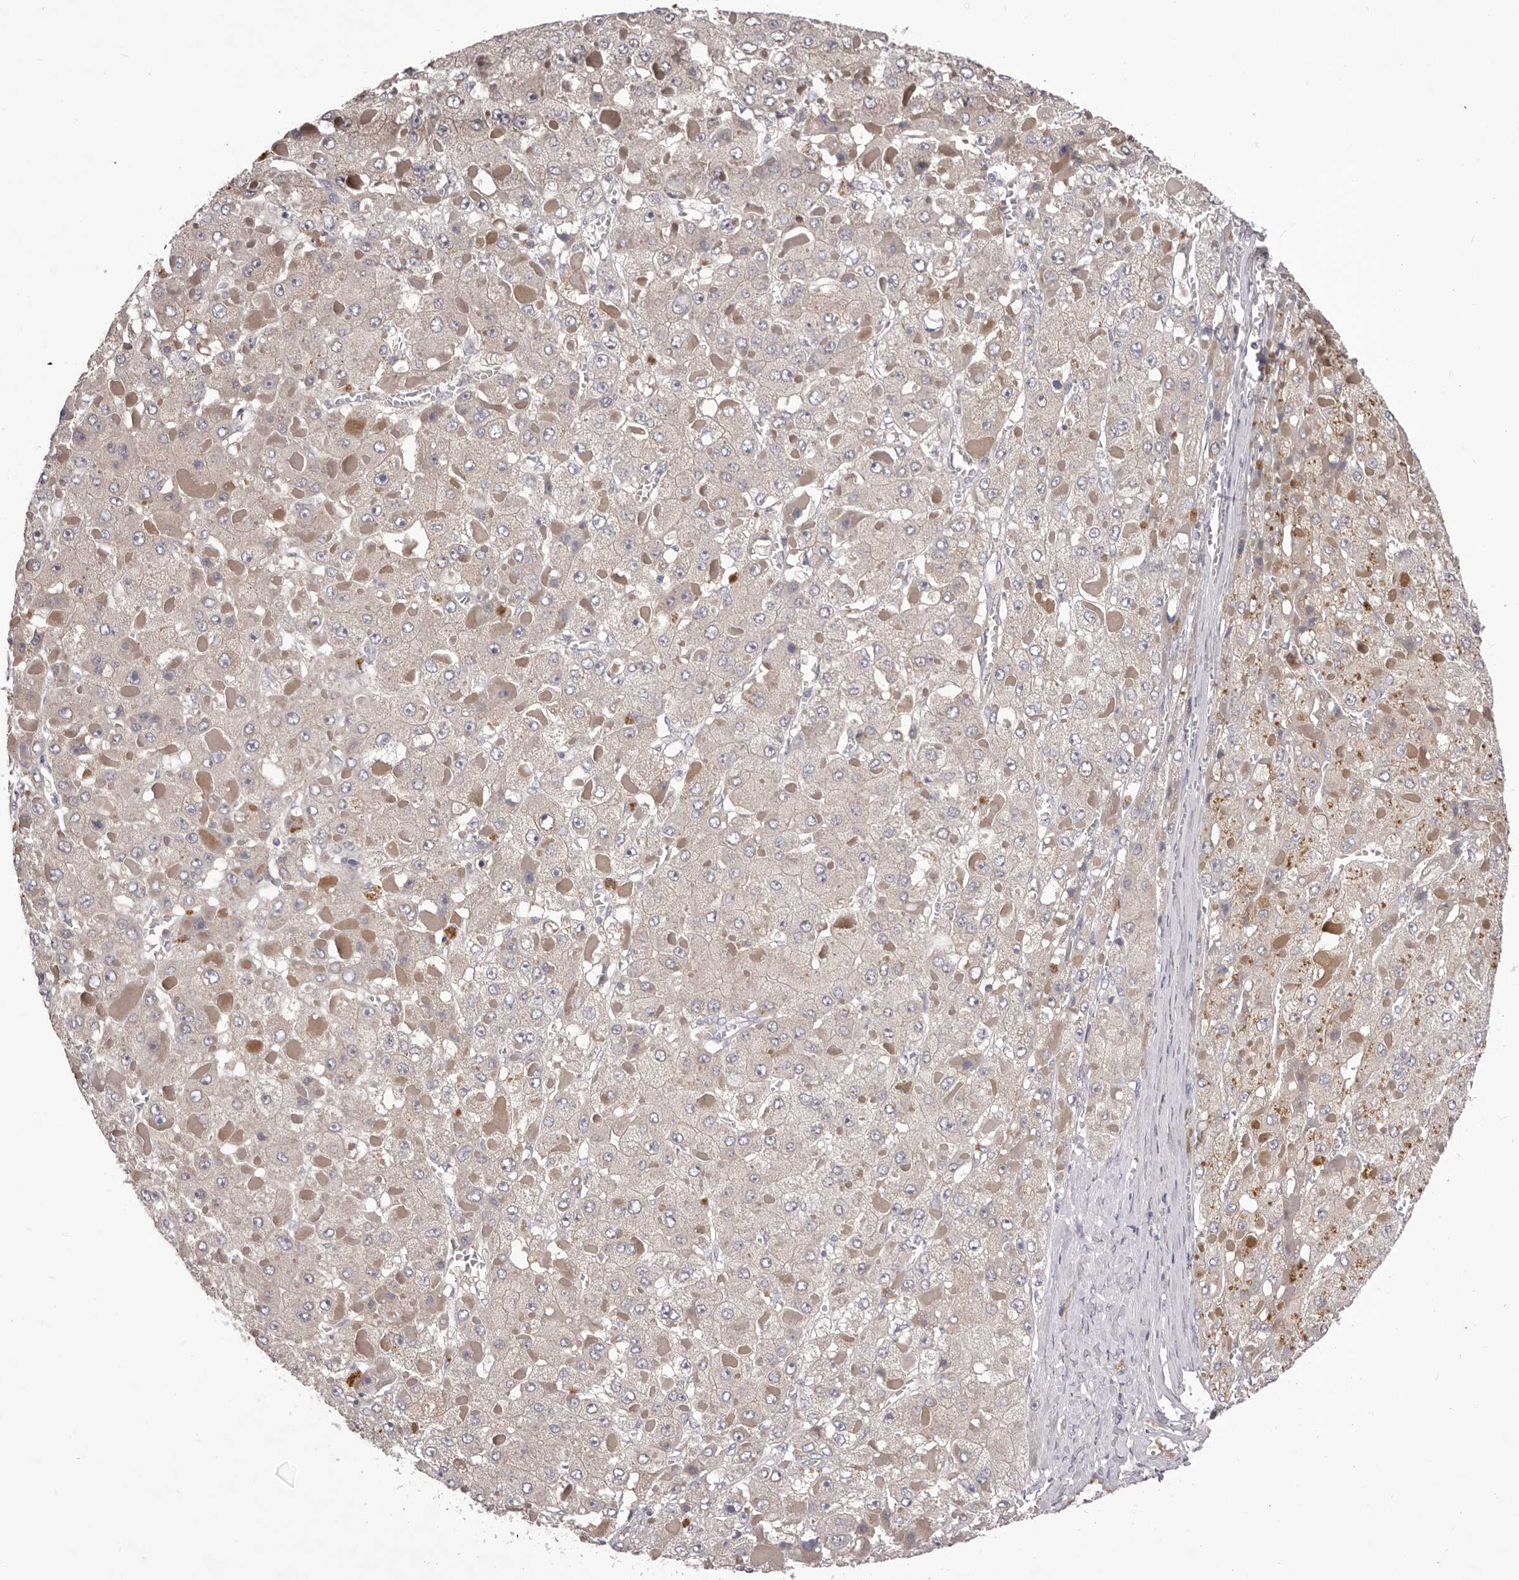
{"staining": {"intensity": "negative", "quantity": "none", "location": "none"}, "tissue": "liver cancer", "cell_type": "Tumor cells", "image_type": "cancer", "snomed": [{"axis": "morphology", "description": "Carcinoma, Hepatocellular, NOS"}, {"axis": "topography", "description": "Liver"}], "caption": "Photomicrograph shows no significant protein positivity in tumor cells of liver cancer.", "gene": "PNRC1", "patient": {"sex": "female", "age": 73}}